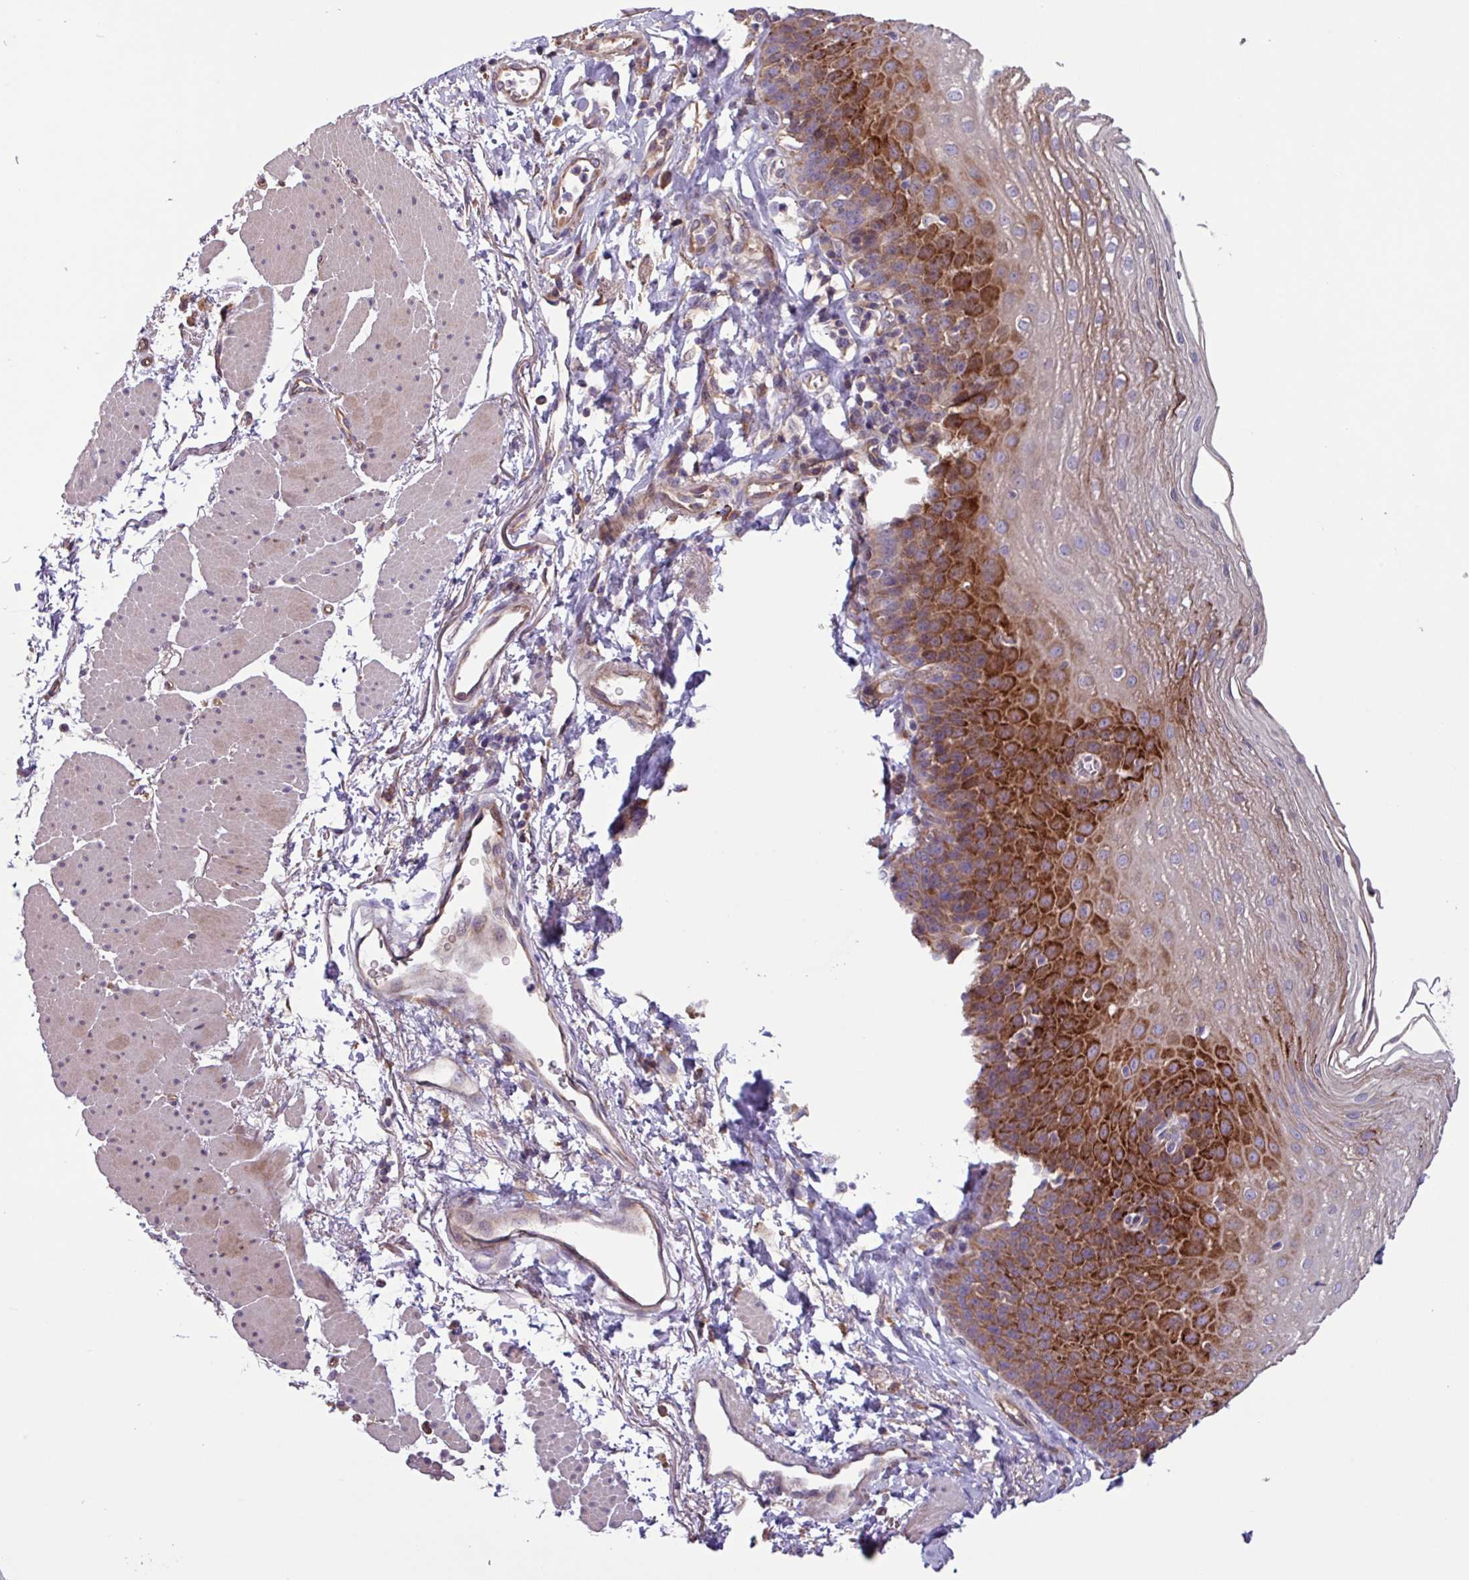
{"staining": {"intensity": "strong", "quantity": "25%-75%", "location": "cytoplasmic/membranous"}, "tissue": "esophagus", "cell_type": "Squamous epithelial cells", "image_type": "normal", "snomed": [{"axis": "morphology", "description": "Normal tissue, NOS"}, {"axis": "topography", "description": "Esophagus"}], "caption": "Normal esophagus was stained to show a protein in brown. There is high levels of strong cytoplasmic/membranous staining in approximately 25%-75% of squamous epithelial cells. Nuclei are stained in blue.", "gene": "PTPRQ", "patient": {"sex": "female", "age": 81}}